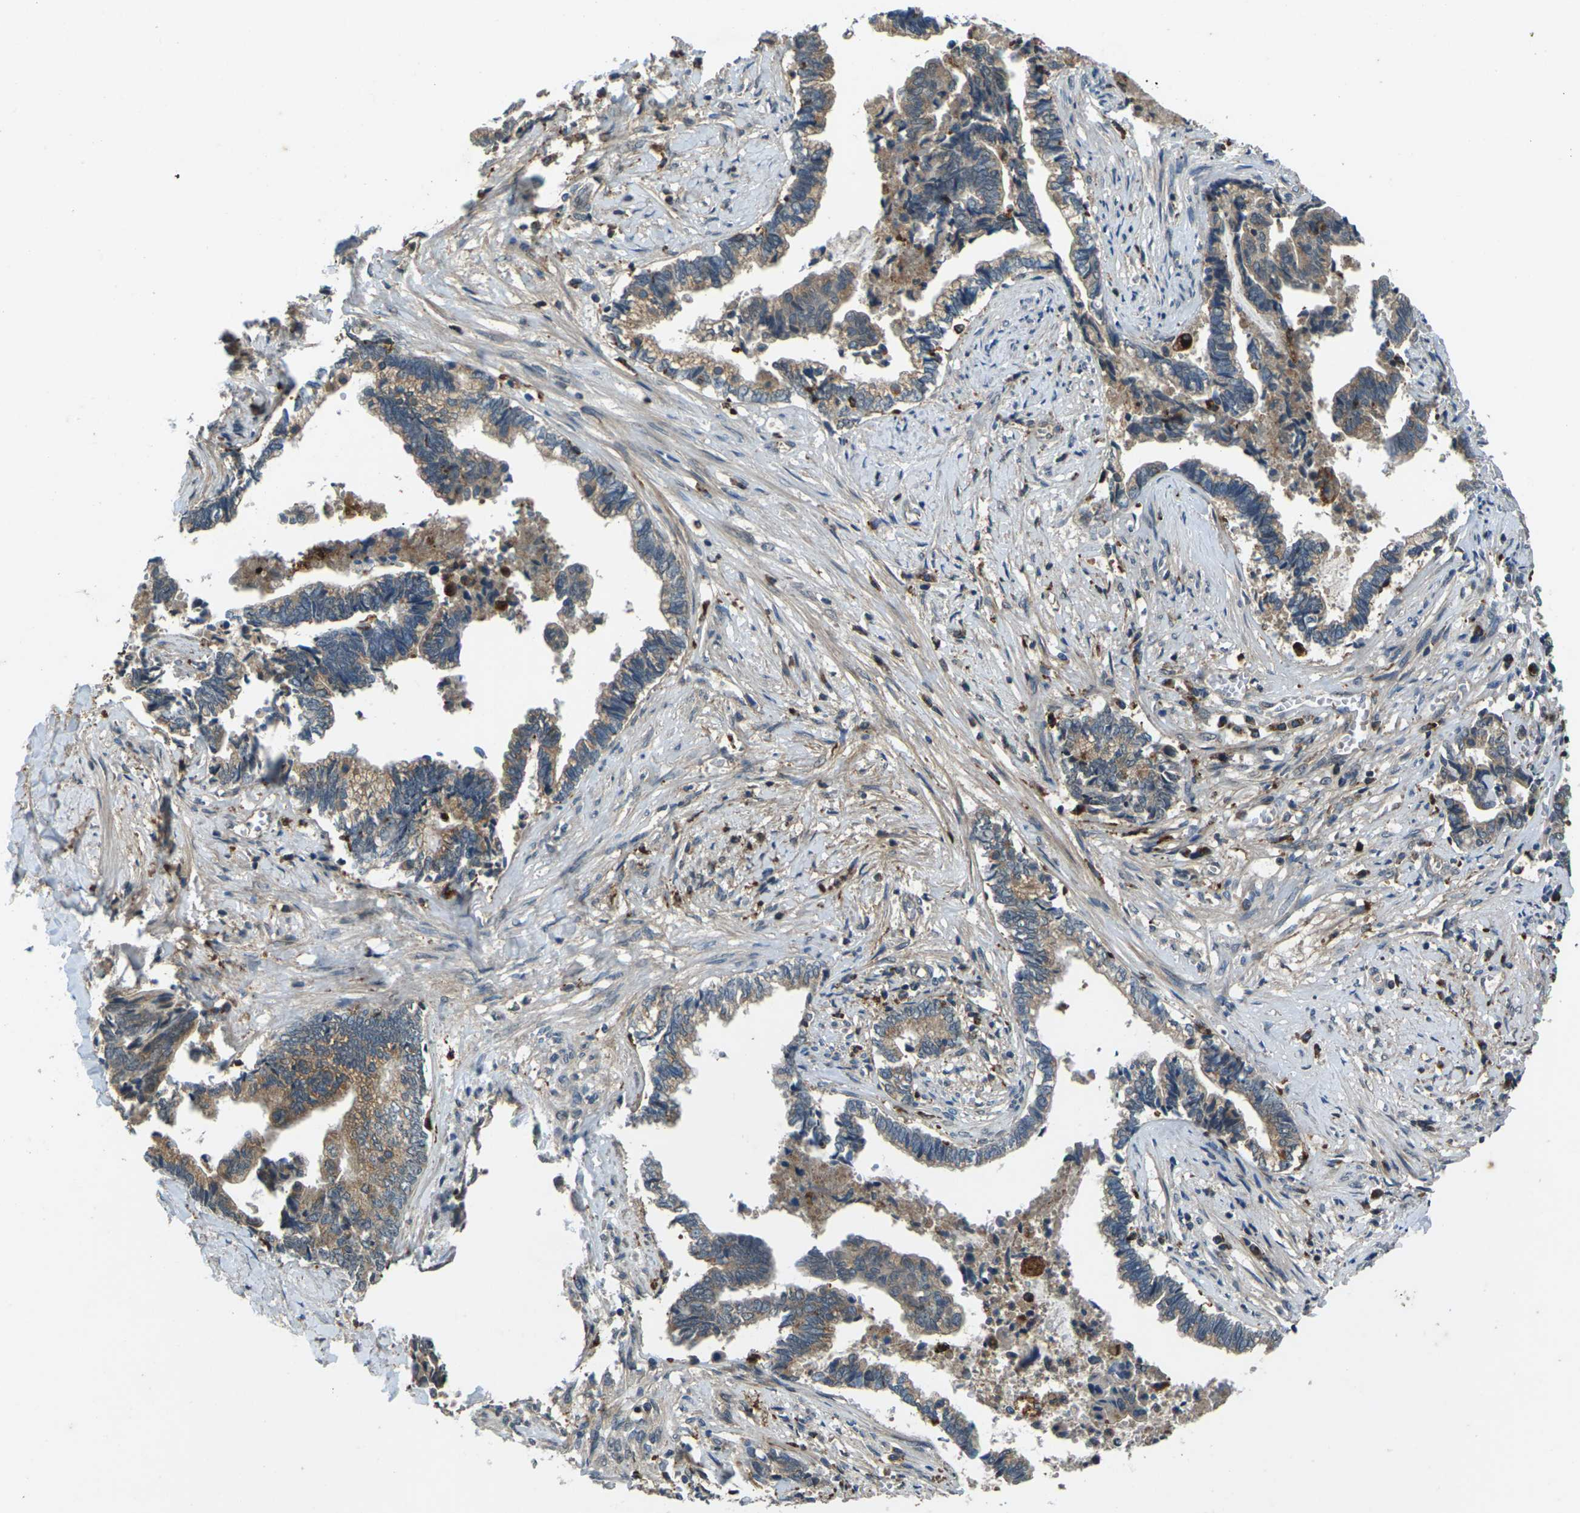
{"staining": {"intensity": "moderate", "quantity": ">75%", "location": "cytoplasmic/membranous"}, "tissue": "liver cancer", "cell_type": "Tumor cells", "image_type": "cancer", "snomed": [{"axis": "morphology", "description": "Cholangiocarcinoma"}, {"axis": "topography", "description": "Liver"}], "caption": "Liver cancer tissue demonstrates moderate cytoplasmic/membranous positivity in approximately >75% of tumor cells, visualized by immunohistochemistry. (brown staining indicates protein expression, while blue staining denotes nuclei).", "gene": "SLC31A2", "patient": {"sex": "male", "age": 57}}